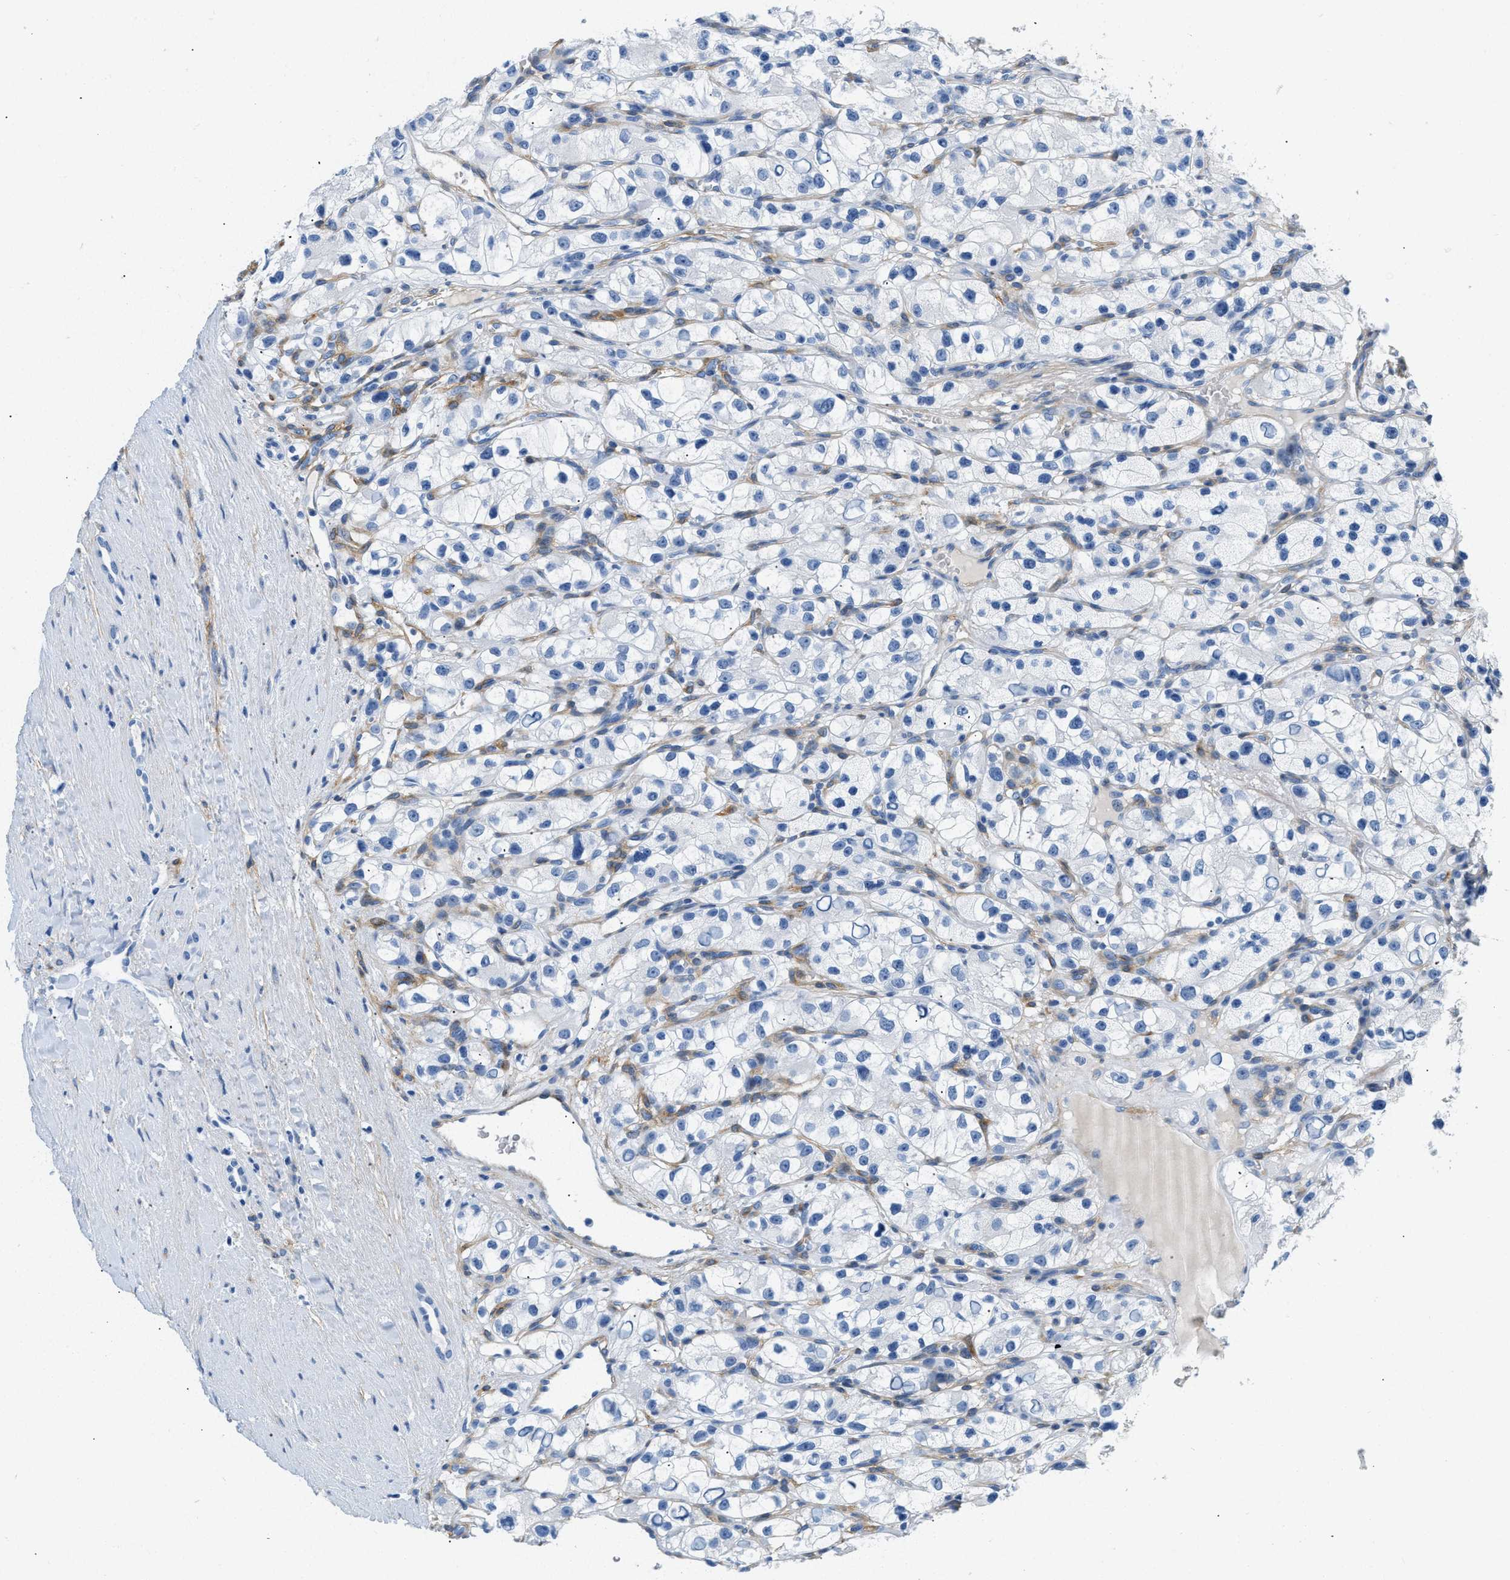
{"staining": {"intensity": "negative", "quantity": "none", "location": "none"}, "tissue": "renal cancer", "cell_type": "Tumor cells", "image_type": "cancer", "snomed": [{"axis": "morphology", "description": "Adenocarcinoma, NOS"}, {"axis": "topography", "description": "Kidney"}], "caption": "Tumor cells show no significant protein staining in renal adenocarcinoma. (IHC, brightfield microscopy, high magnification).", "gene": "PDGFRB", "patient": {"sex": "female", "age": 57}}